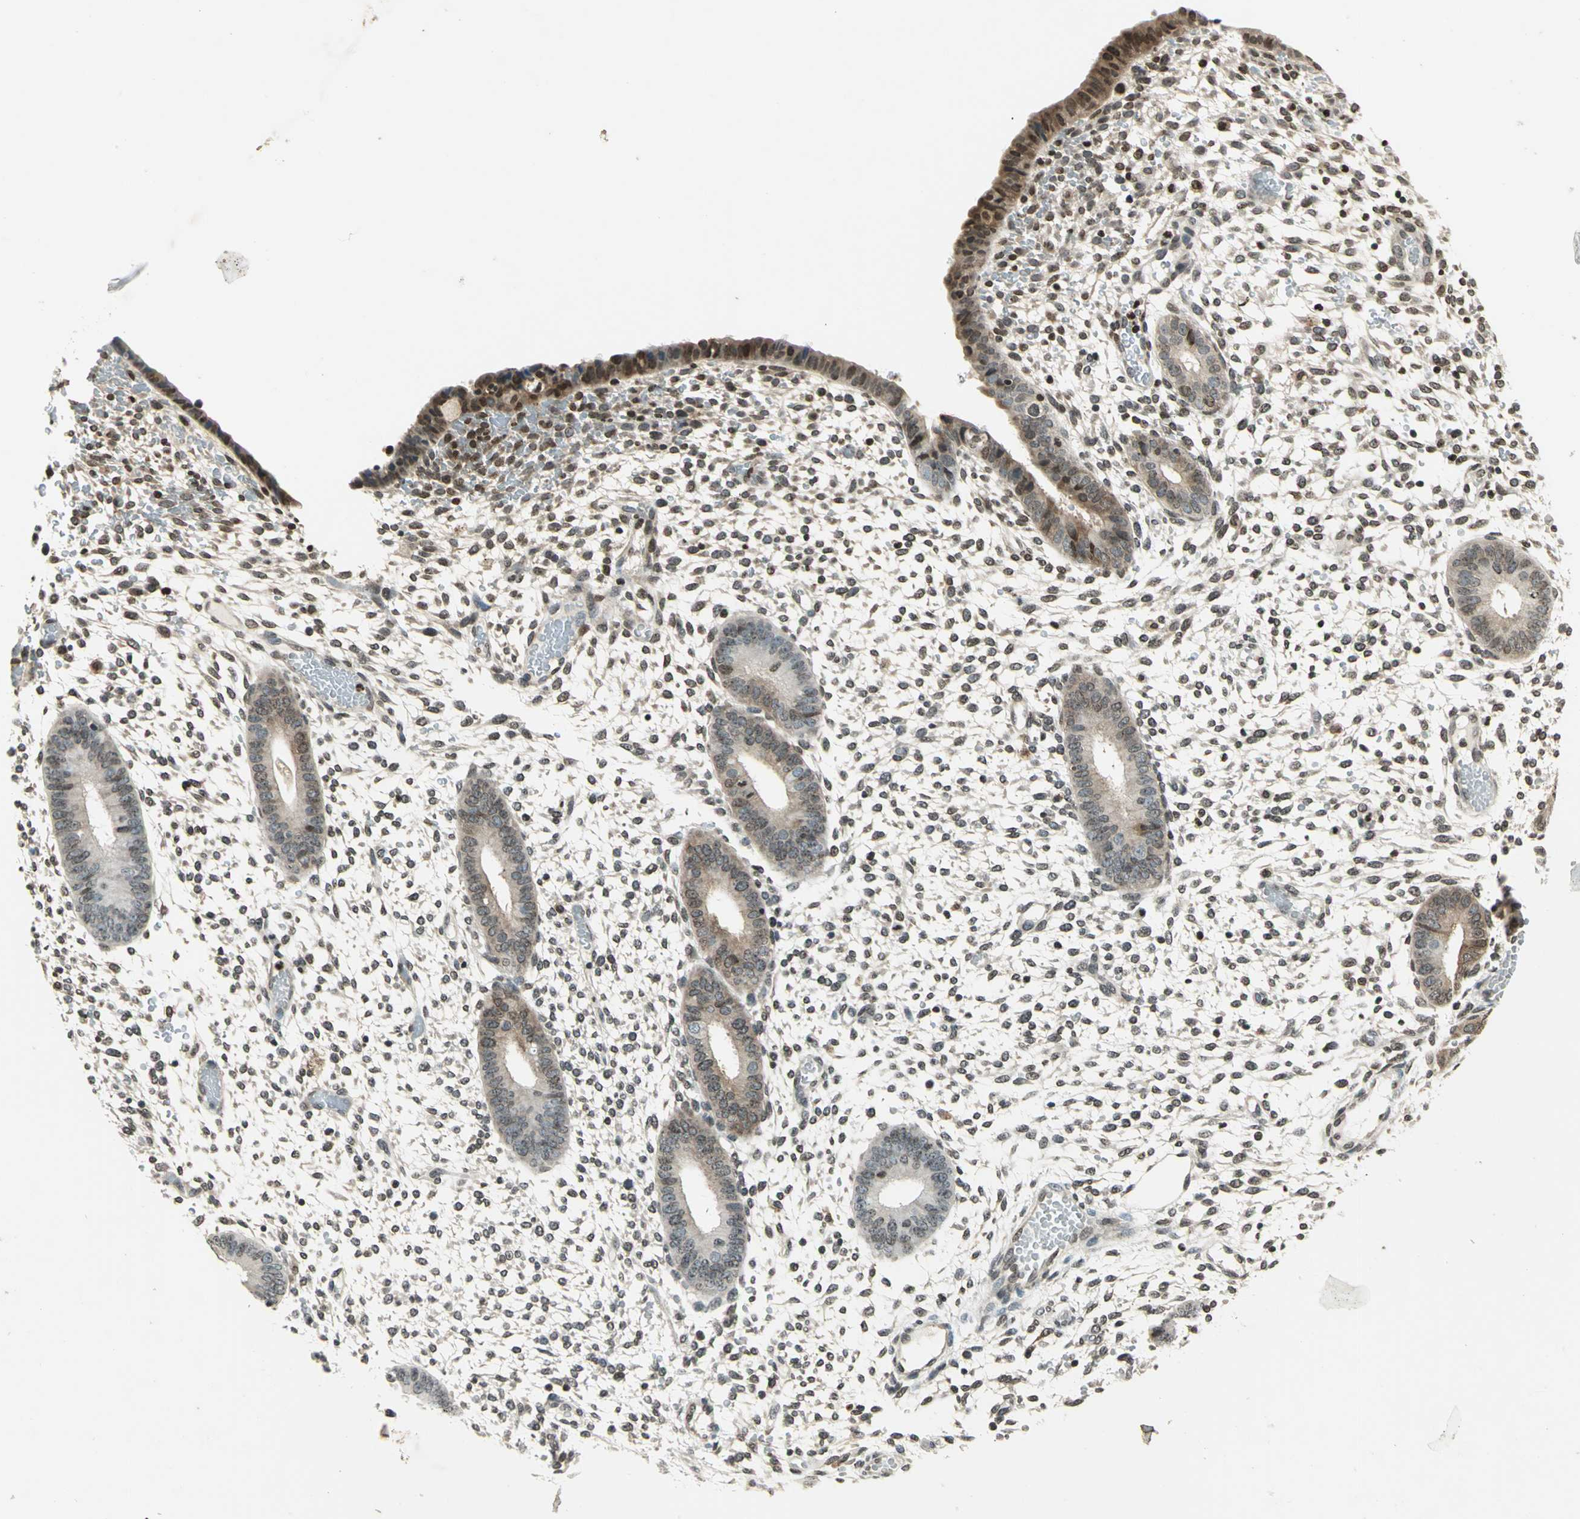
{"staining": {"intensity": "weak", "quantity": "25%-75%", "location": "cytoplasmic/membranous,nuclear"}, "tissue": "endometrium", "cell_type": "Cells in endometrial stroma", "image_type": "normal", "snomed": [{"axis": "morphology", "description": "Normal tissue, NOS"}, {"axis": "topography", "description": "Endometrium"}], "caption": "Immunohistochemistry (IHC) of normal human endometrium displays low levels of weak cytoplasmic/membranous,nuclear staining in about 25%-75% of cells in endometrial stroma. The protein is shown in brown color, while the nuclei are stained blue.", "gene": "LGALS3", "patient": {"sex": "female", "age": 42}}